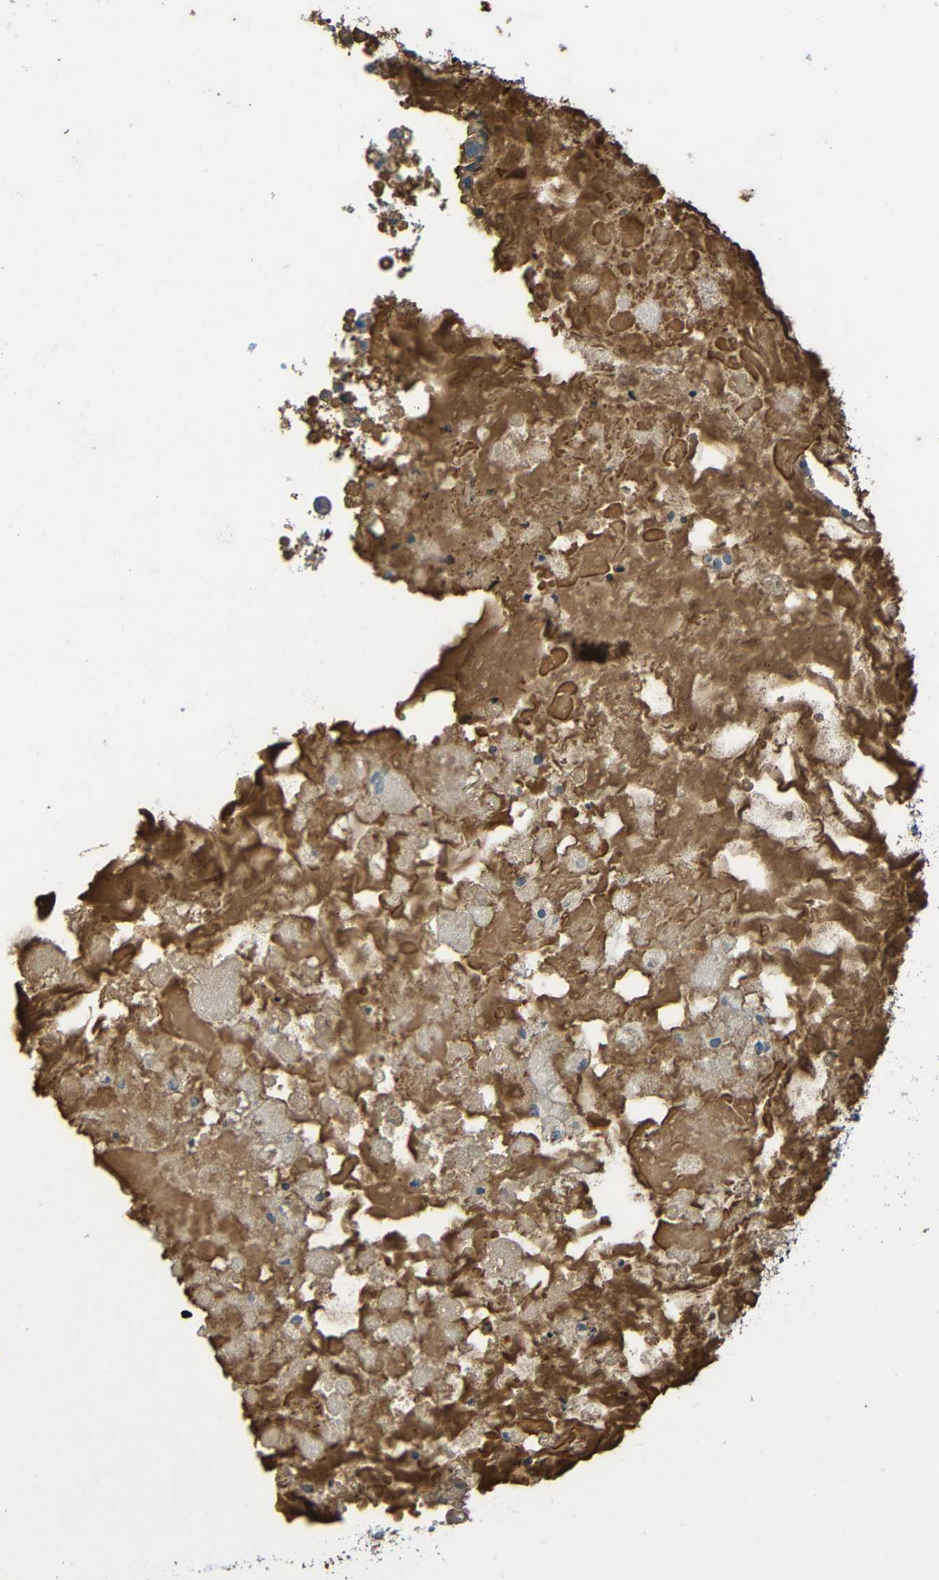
{"staining": {"intensity": "moderate", "quantity": ">75%", "location": "cytoplasmic/membranous"}, "tissue": "ovarian cancer", "cell_type": "Tumor cells", "image_type": "cancer", "snomed": [{"axis": "morphology", "description": "Cystadenocarcinoma, mucinous, NOS"}, {"axis": "topography", "description": "Ovary"}], "caption": "IHC (DAB) staining of human ovarian mucinous cystadenocarcinoma shows moderate cytoplasmic/membranous protein staining in approximately >75% of tumor cells.", "gene": "C1QA", "patient": {"sex": "female", "age": 80}}